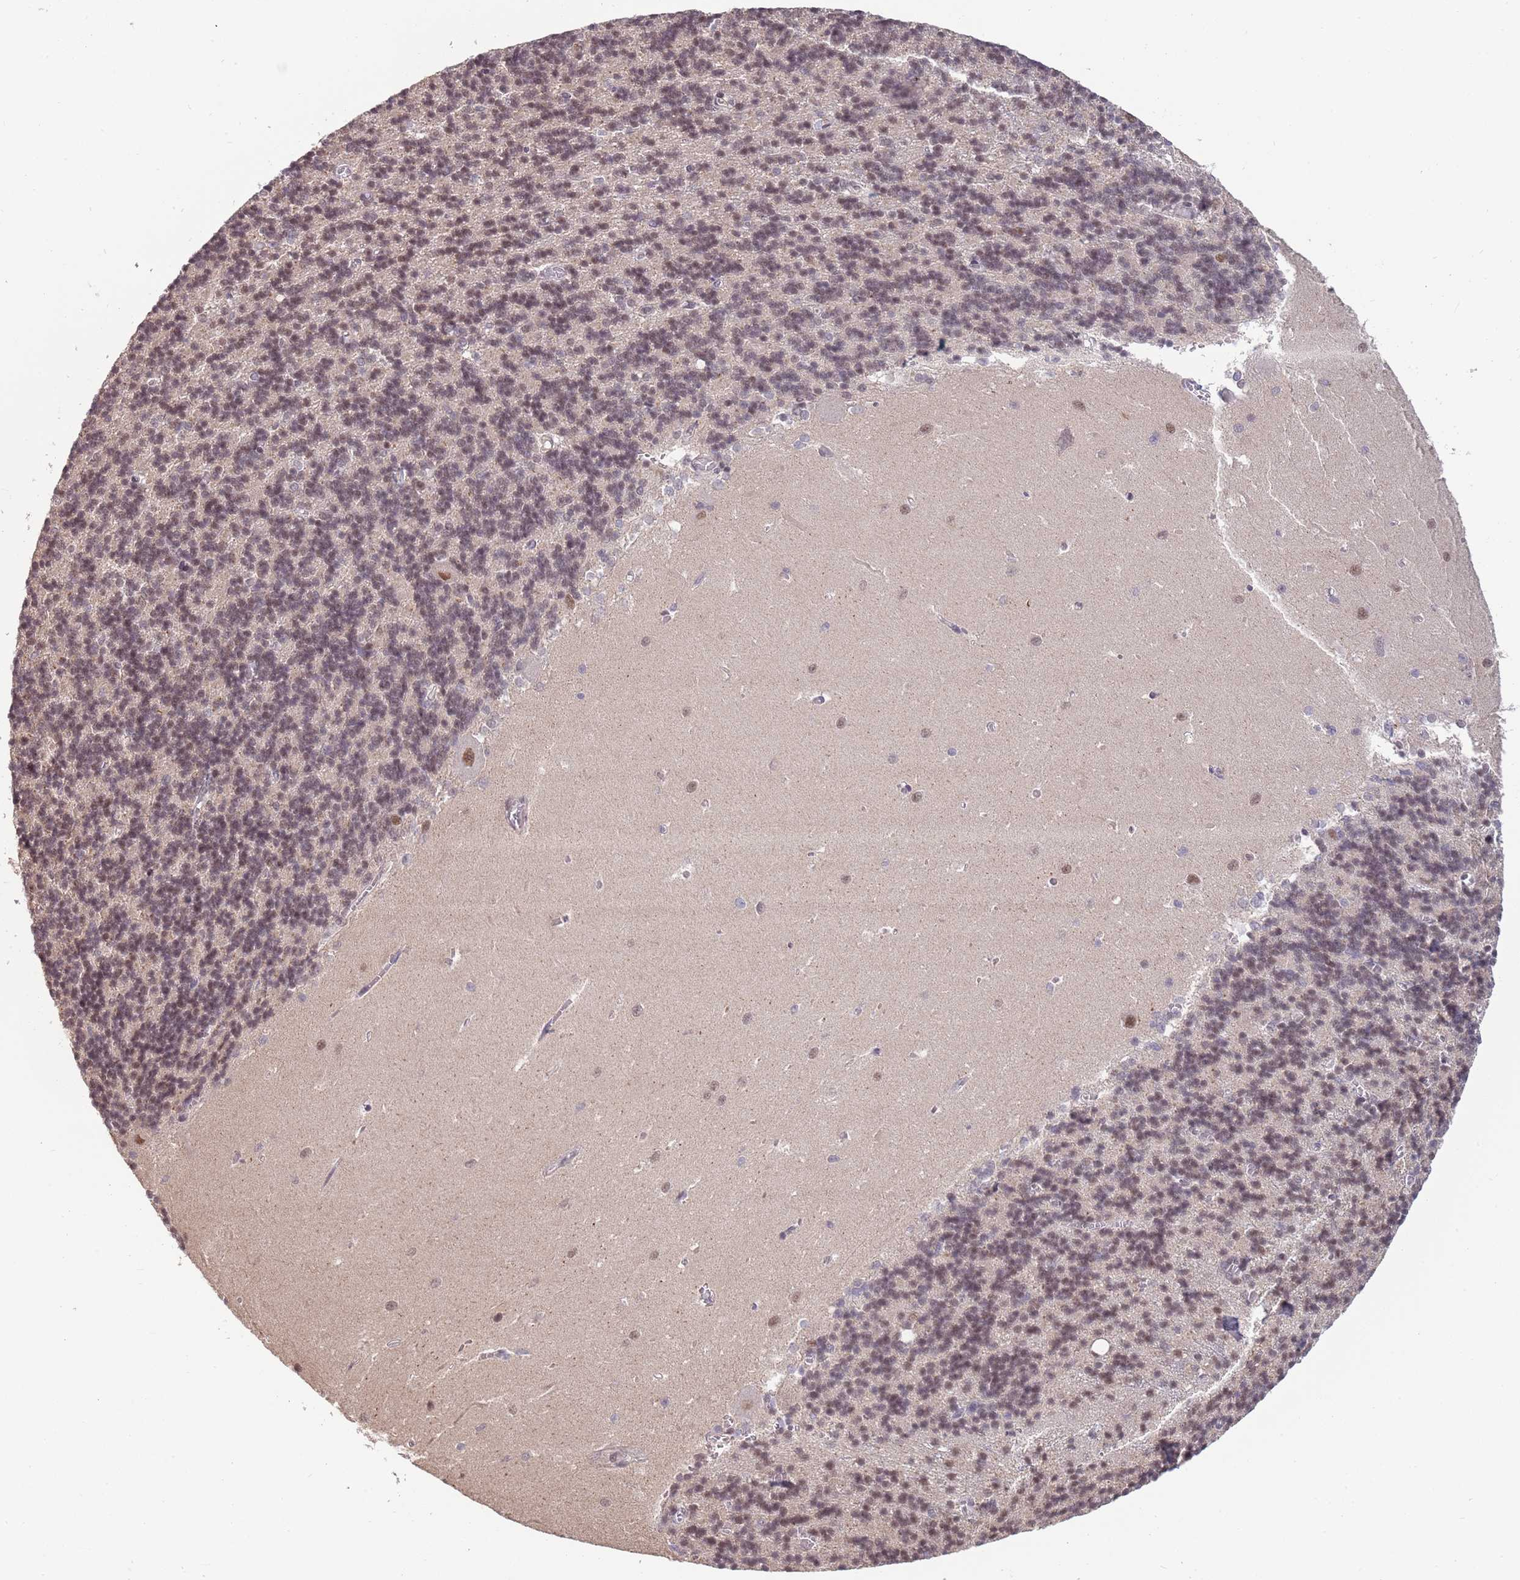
{"staining": {"intensity": "weak", "quantity": "25%-75%", "location": "cytoplasmic/membranous,nuclear"}, "tissue": "cerebellum", "cell_type": "Cells in granular layer", "image_type": "normal", "snomed": [{"axis": "morphology", "description": "Normal tissue, NOS"}, {"axis": "topography", "description": "Cerebellum"}], "caption": "Cerebellum stained with a protein marker shows weak staining in cells in granular layer.", "gene": "ZBTB7A", "patient": {"sex": "male", "age": 37}}